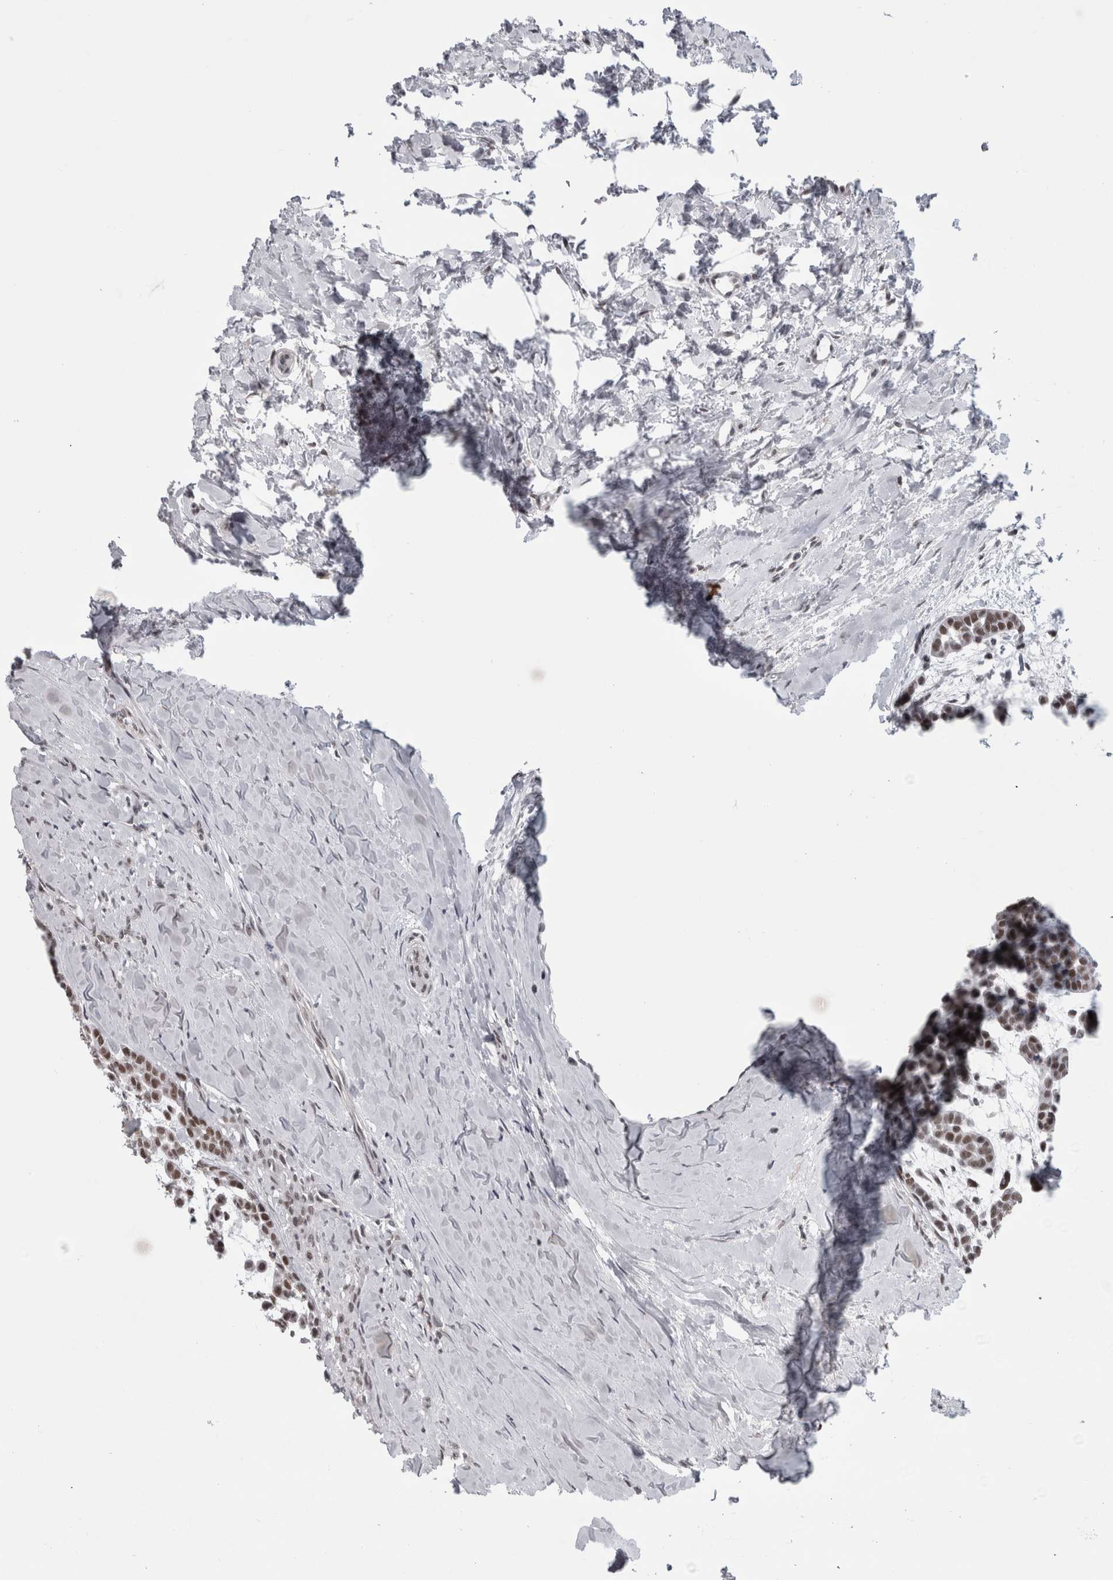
{"staining": {"intensity": "moderate", "quantity": ">75%", "location": "nuclear"}, "tissue": "head and neck cancer", "cell_type": "Tumor cells", "image_type": "cancer", "snomed": [{"axis": "morphology", "description": "Adenocarcinoma, NOS"}, {"axis": "morphology", "description": "Adenoma, NOS"}, {"axis": "topography", "description": "Head-Neck"}], "caption": "A brown stain highlights moderate nuclear positivity of a protein in human adenocarcinoma (head and neck) tumor cells.", "gene": "ARID4B", "patient": {"sex": "female", "age": 55}}